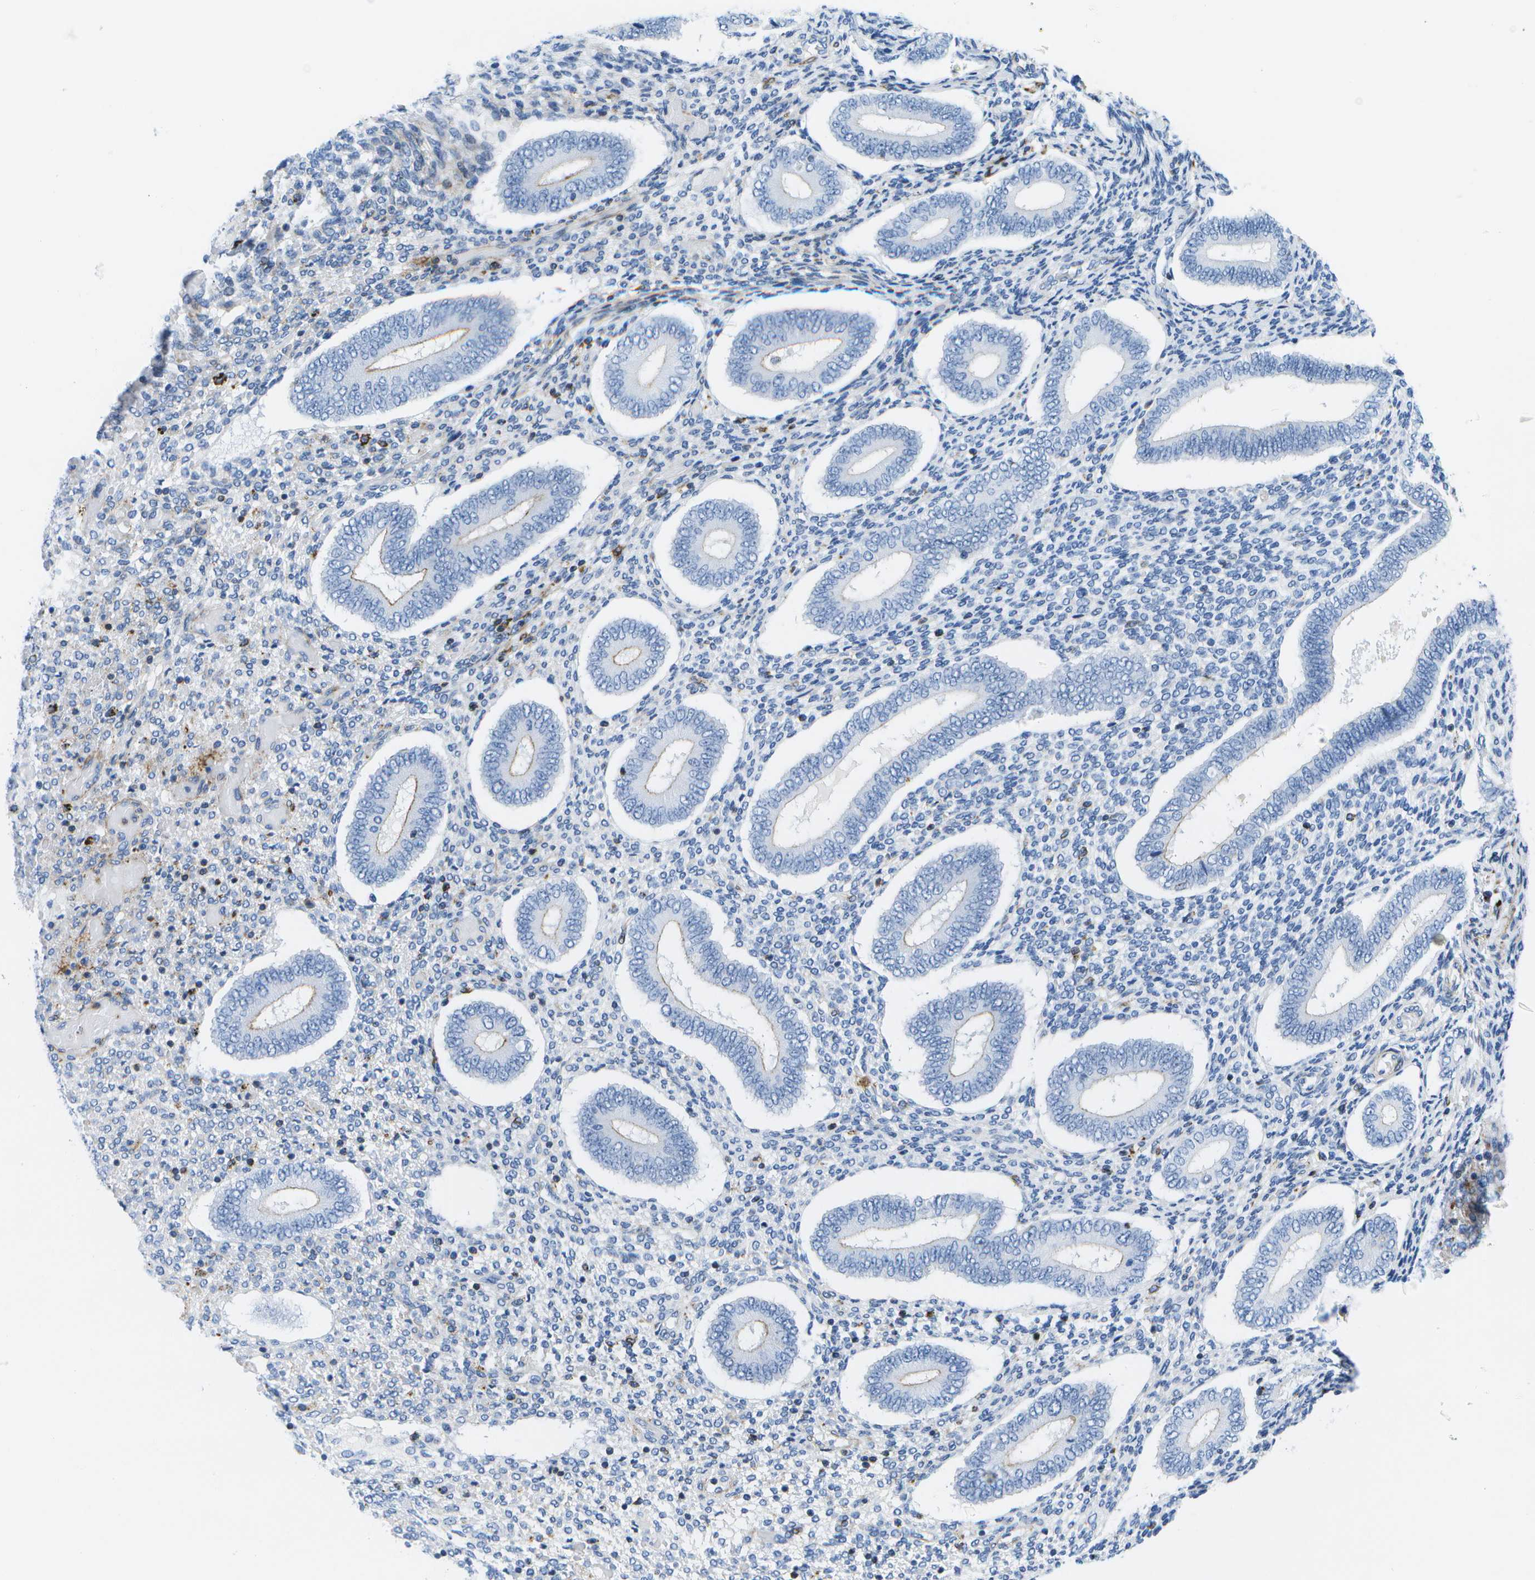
{"staining": {"intensity": "negative", "quantity": "none", "location": "none"}, "tissue": "endometrium", "cell_type": "Cells in endometrial stroma", "image_type": "normal", "snomed": [{"axis": "morphology", "description": "Normal tissue, NOS"}, {"axis": "topography", "description": "Endometrium"}], "caption": "Immunohistochemistry (IHC) photomicrograph of normal endometrium: endometrium stained with DAB reveals no significant protein staining in cells in endometrial stroma.", "gene": "ADGRG6", "patient": {"sex": "female", "age": 42}}